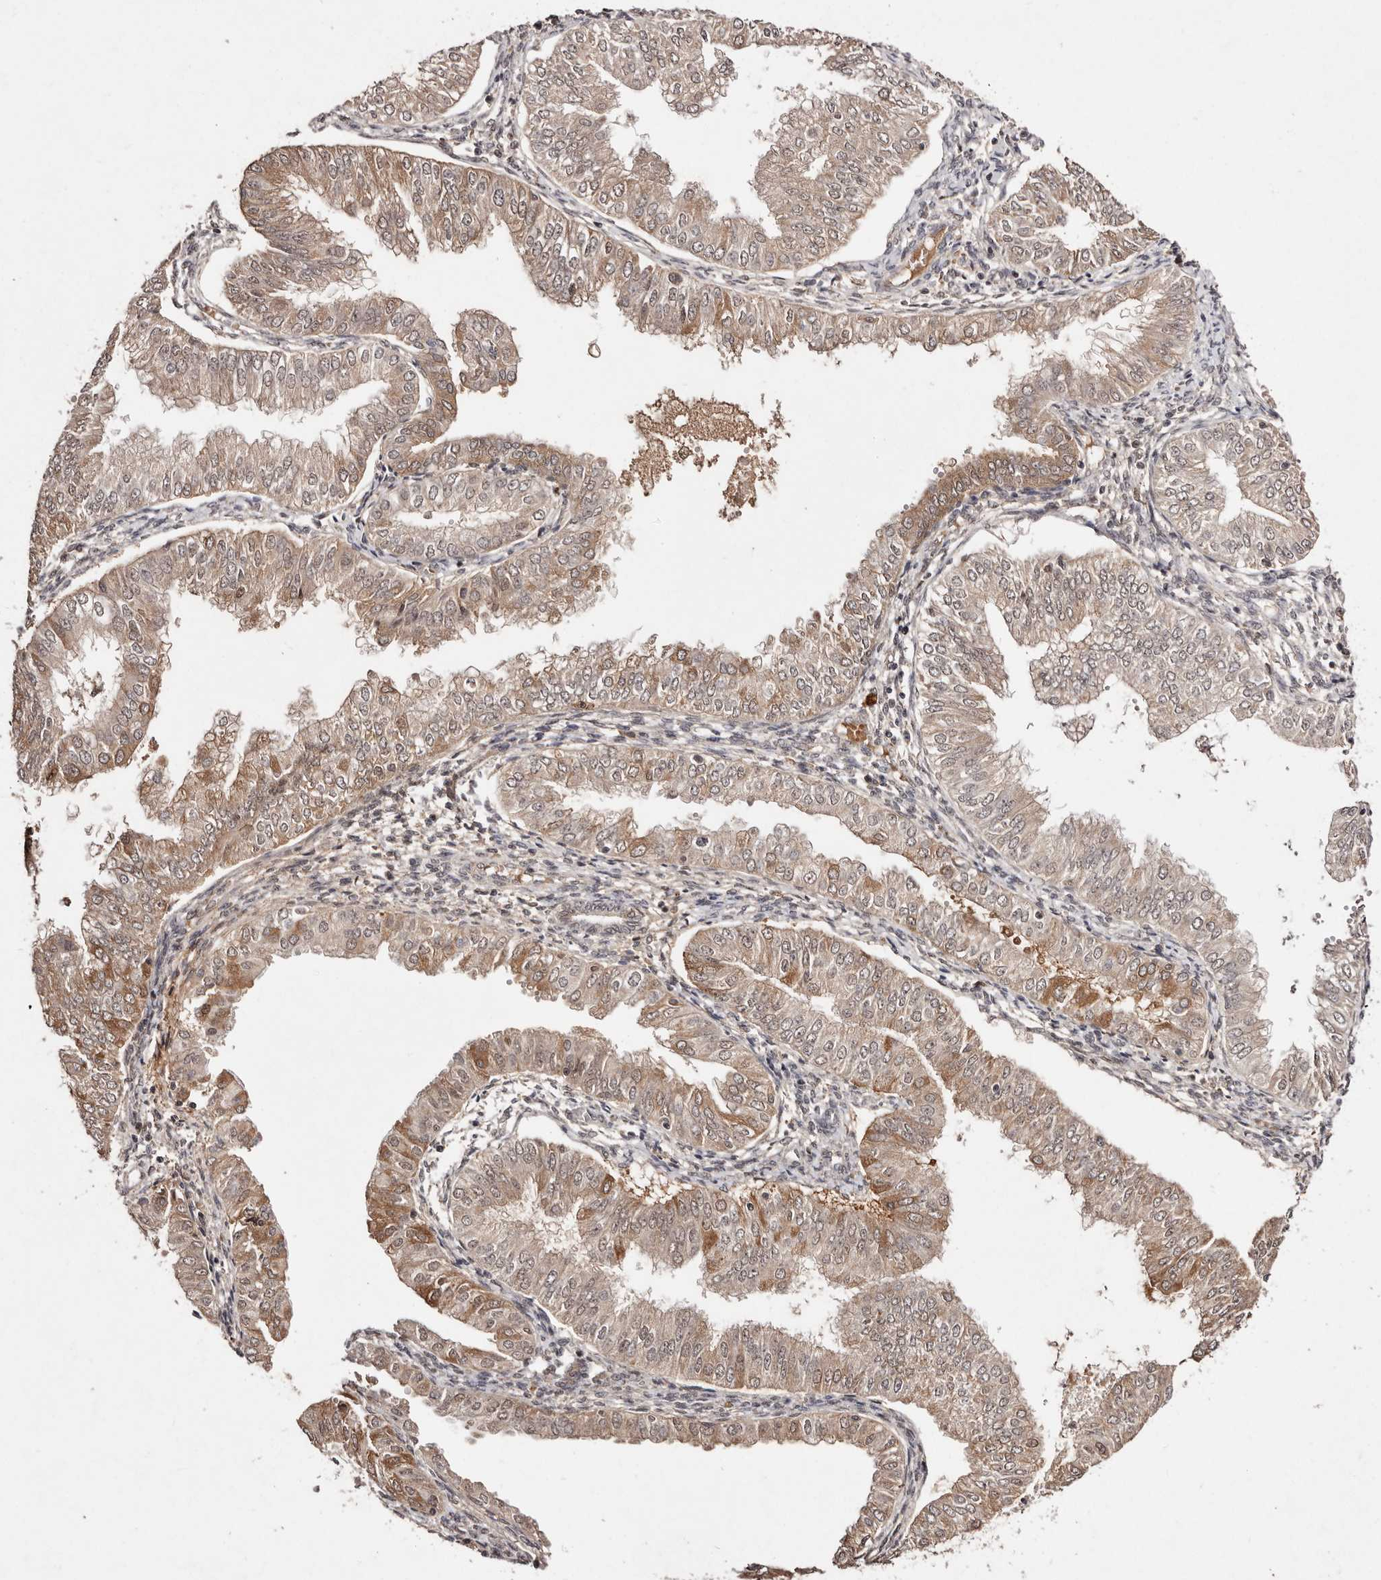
{"staining": {"intensity": "moderate", "quantity": ">75%", "location": "cytoplasmic/membranous,nuclear"}, "tissue": "endometrial cancer", "cell_type": "Tumor cells", "image_type": "cancer", "snomed": [{"axis": "morphology", "description": "Normal tissue, NOS"}, {"axis": "morphology", "description": "Adenocarcinoma, NOS"}, {"axis": "topography", "description": "Endometrium"}], "caption": "A brown stain shows moderate cytoplasmic/membranous and nuclear positivity of a protein in human adenocarcinoma (endometrial) tumor cells. Using DAB (3,3'-diaminobenzidine) (brown) and hematoxylin (blue) stains, captured at high magnification using brightfield microscopy.", "gene": "BICRAL", "patient": {"sex": "female", "age": 53}}